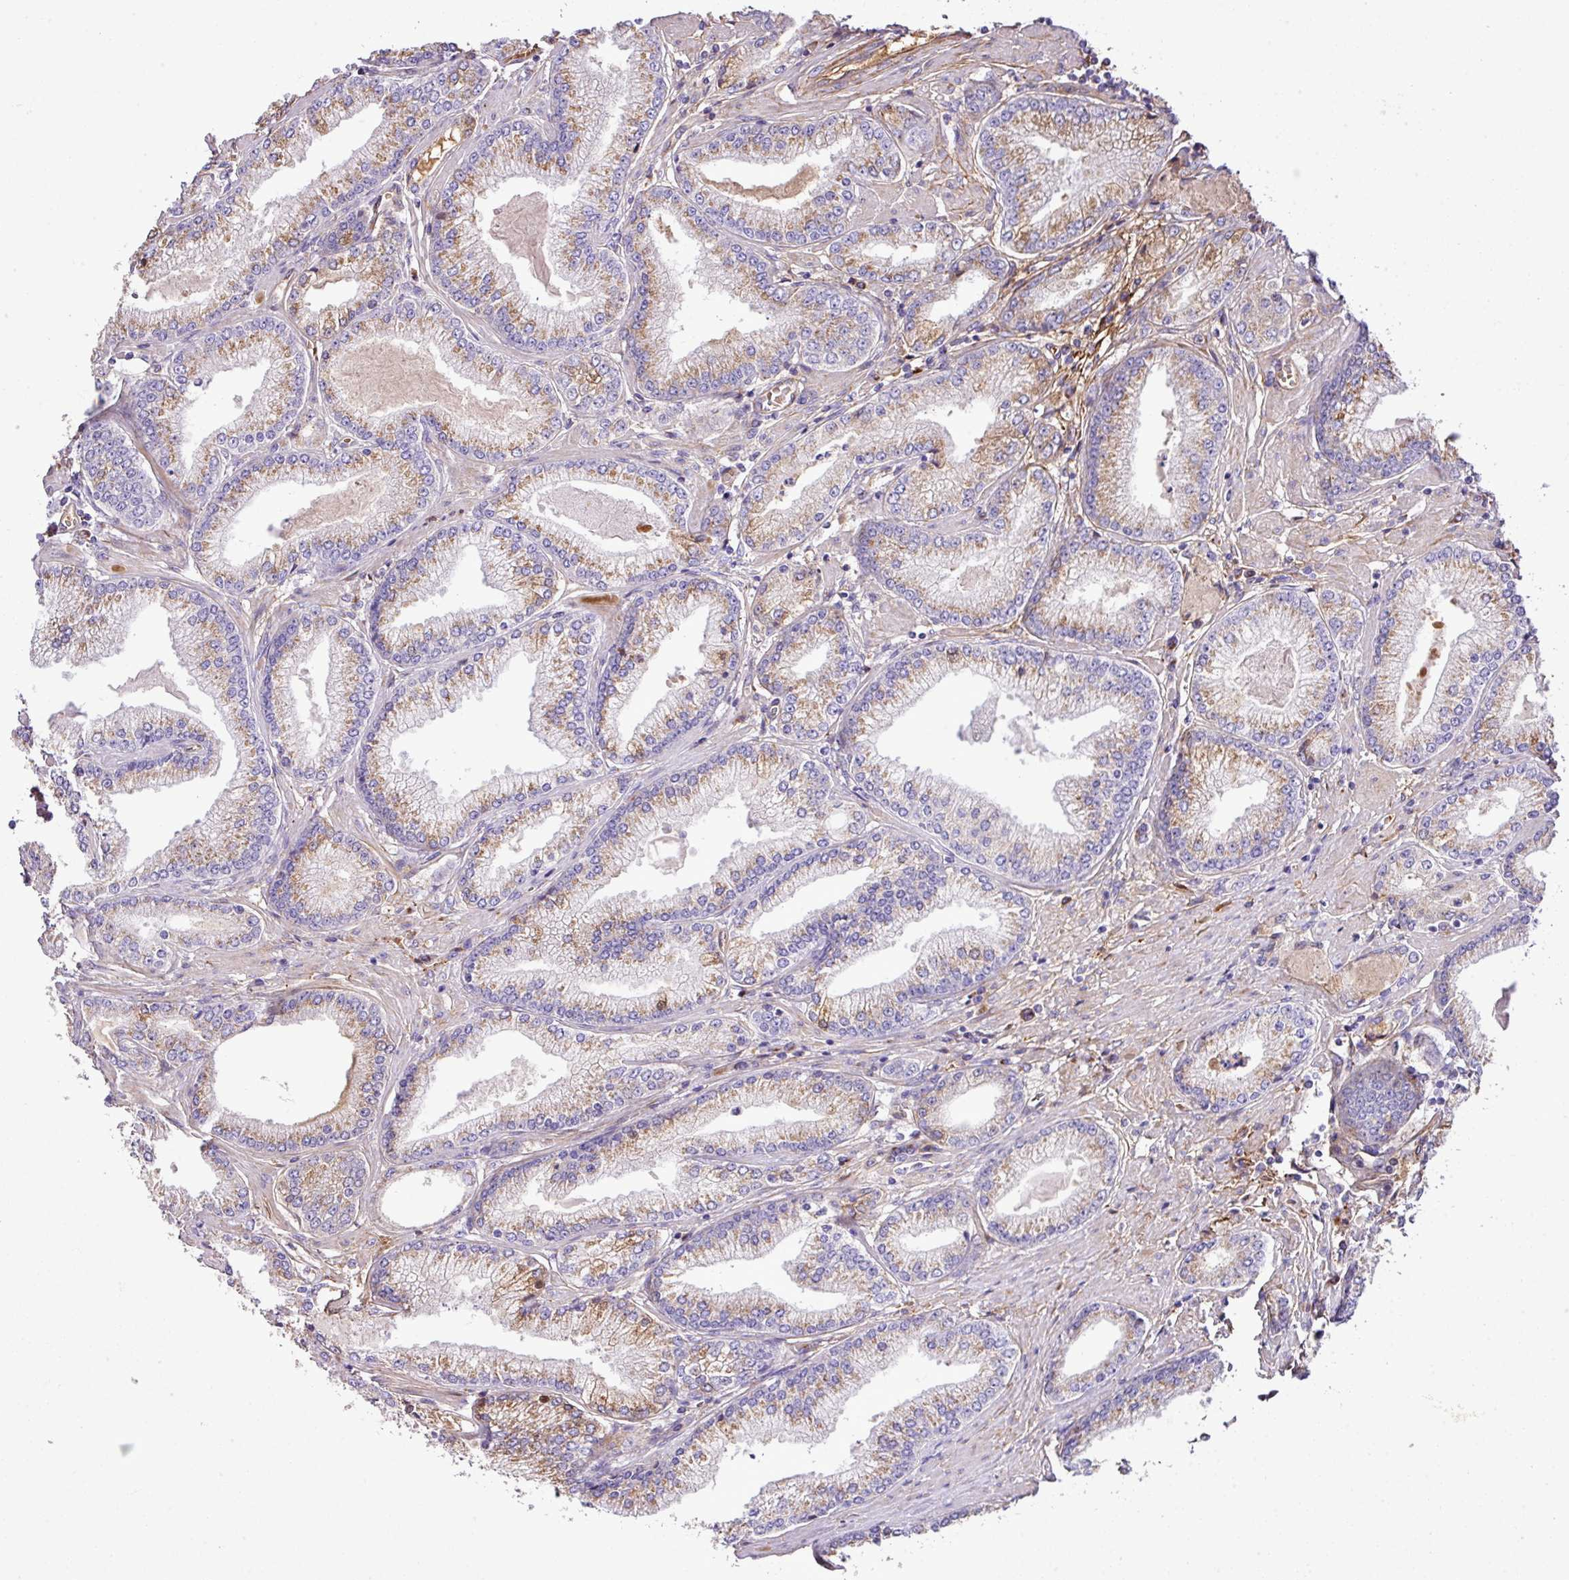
{"staining": {"intensity": "moderate", "quantity": ">75%", "location": "cytoplasmic/membranous"}, "tissue": "prostate cancer", "cell_type": "Tumor cells", "image_type": "cancer", "snomed": [{"axis": "morphology", "description": "Adenocarcinoma, High grade"}, {"axis": "topography", "description": "Prostate"}], "caption": "Immunohistochemistry (IHC) photomicrograph of neoplastic tissue: high-grade adenocarcinoma (prostate) stained using IHC reveals medium levels of moderate protein expression localized specifically in the cytoplasmic/membranous of tumor cells, appearing as a cytoplasmic/membranous brown color.", "gene": "CTXN2", "patient": {"sex": "male", "age": 66}}